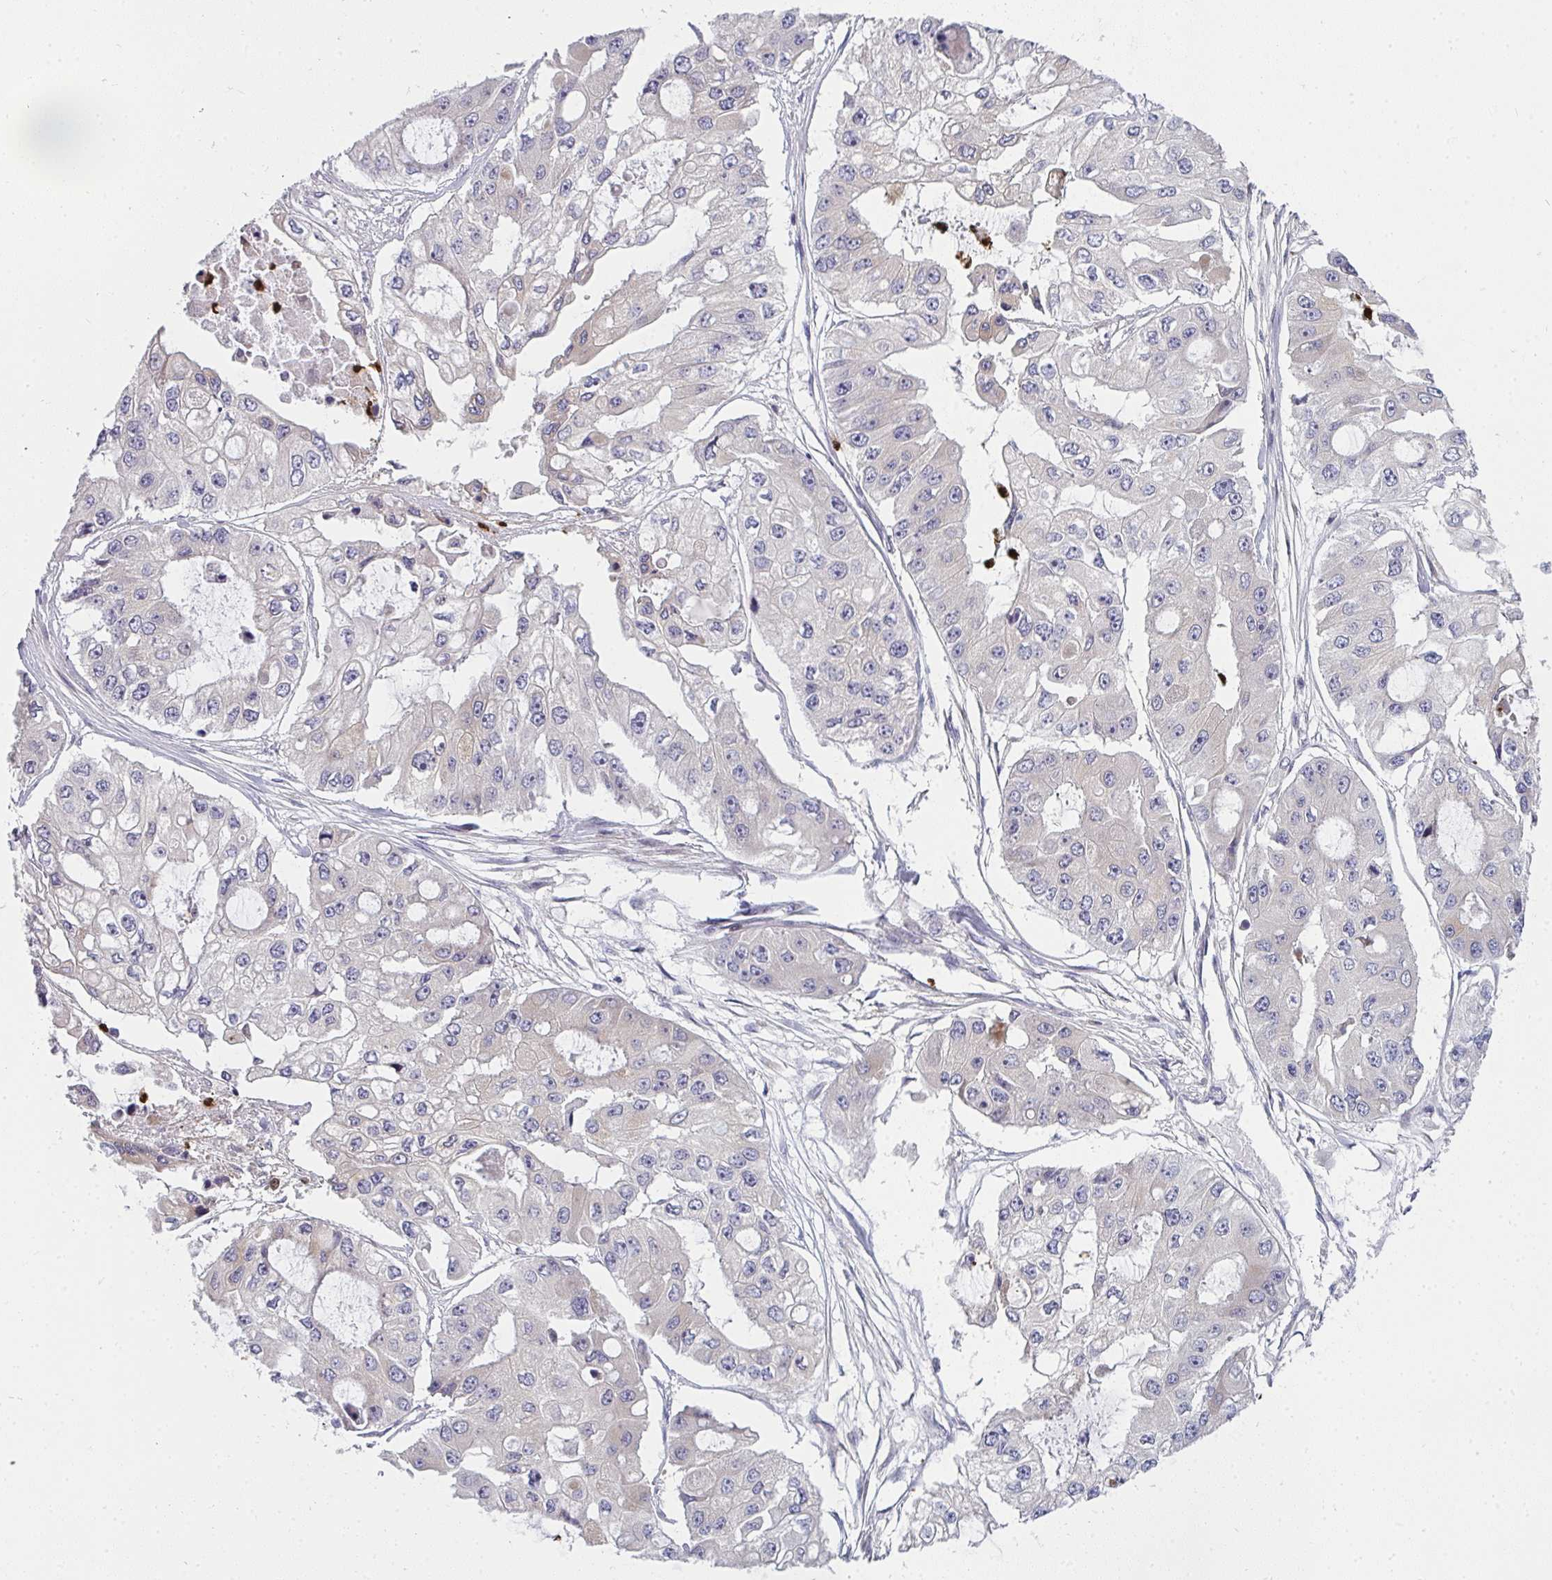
{"staining": {"intensity": "negative", "quantity": "none", "location": "none"}, "tissue": "ovarian cancer", "cell_type": "Tumor cells", "image_type": "cancer", "snomed": [{"axis": "morphology", "description": "Cystadenocarcinoma, serous, NOS"}, {"axis": "topography", "description": "Ovary"}], "caption": "Photomicrograph shows no significant protein positivity in tumor cells of serous cystadenocarcinoma (ovarian). (DAB (3,3'-diaminobenzidine) IHC visualized using brightfield microscopy, high magnification).", "gene": "CSF3R", "patient": {"sex": "female", "age": 56}}